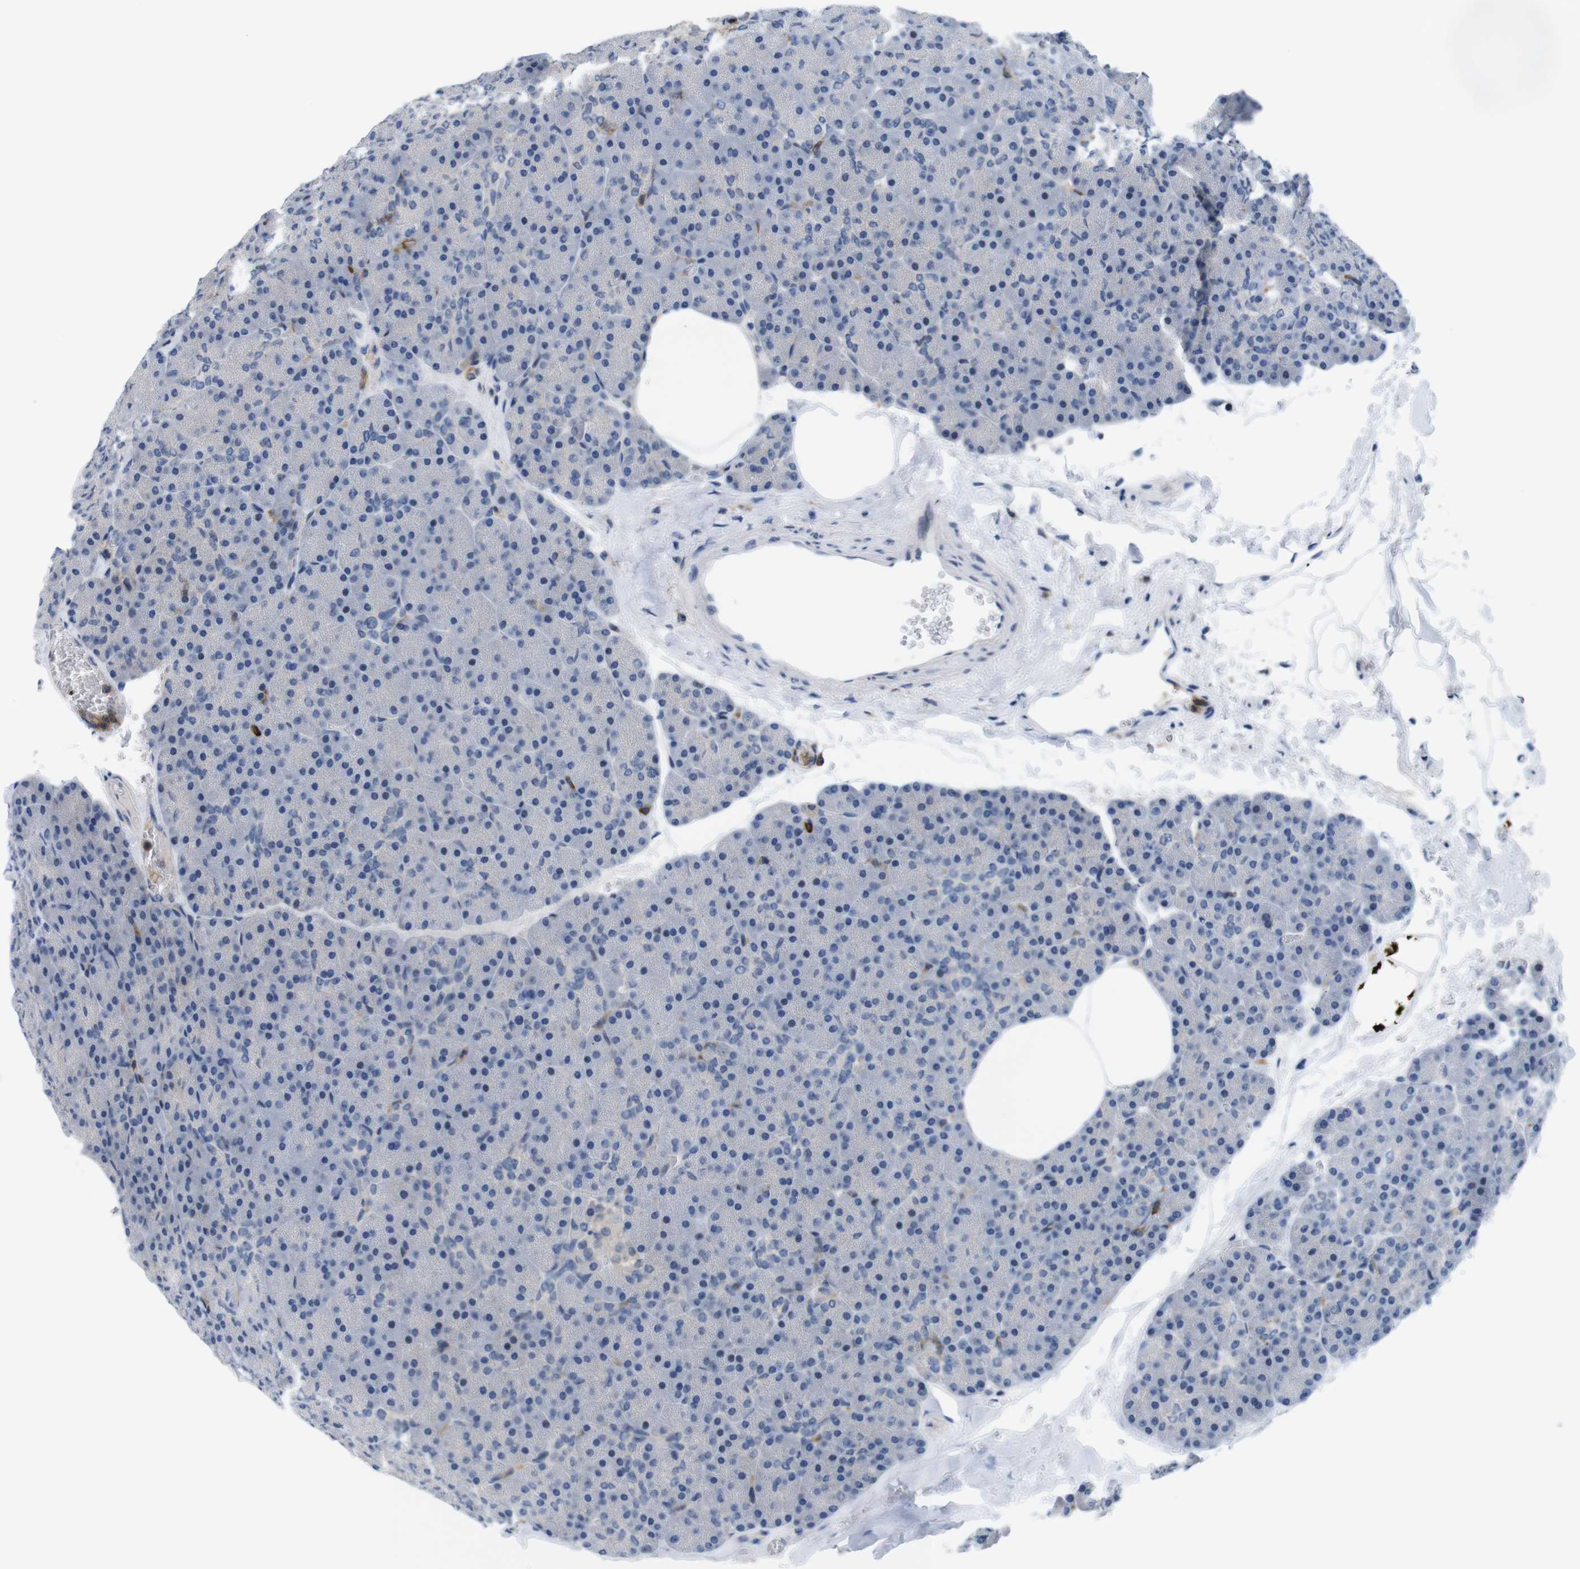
{"staining": {"intensity": "moderate", "quantity": "<25%", "location": "cytoplasmic/membranous"}, "tissue": "pancreas", "cell_type": "Exocrine glandular cells", "image_type": "normal", "snomed": [{"axis": "morphology", "description": "Normal tissue, NOS"}, {"axis": "topography", "description": "Pancreas"}], "caption": "A low amount of moderate cytoplasmic/membranous staining is present in about <25% of exocrine glandular cells in unremarkable pancreas.", "gene": "CD300C", "patient": {"sex": "female", "age": 35}}